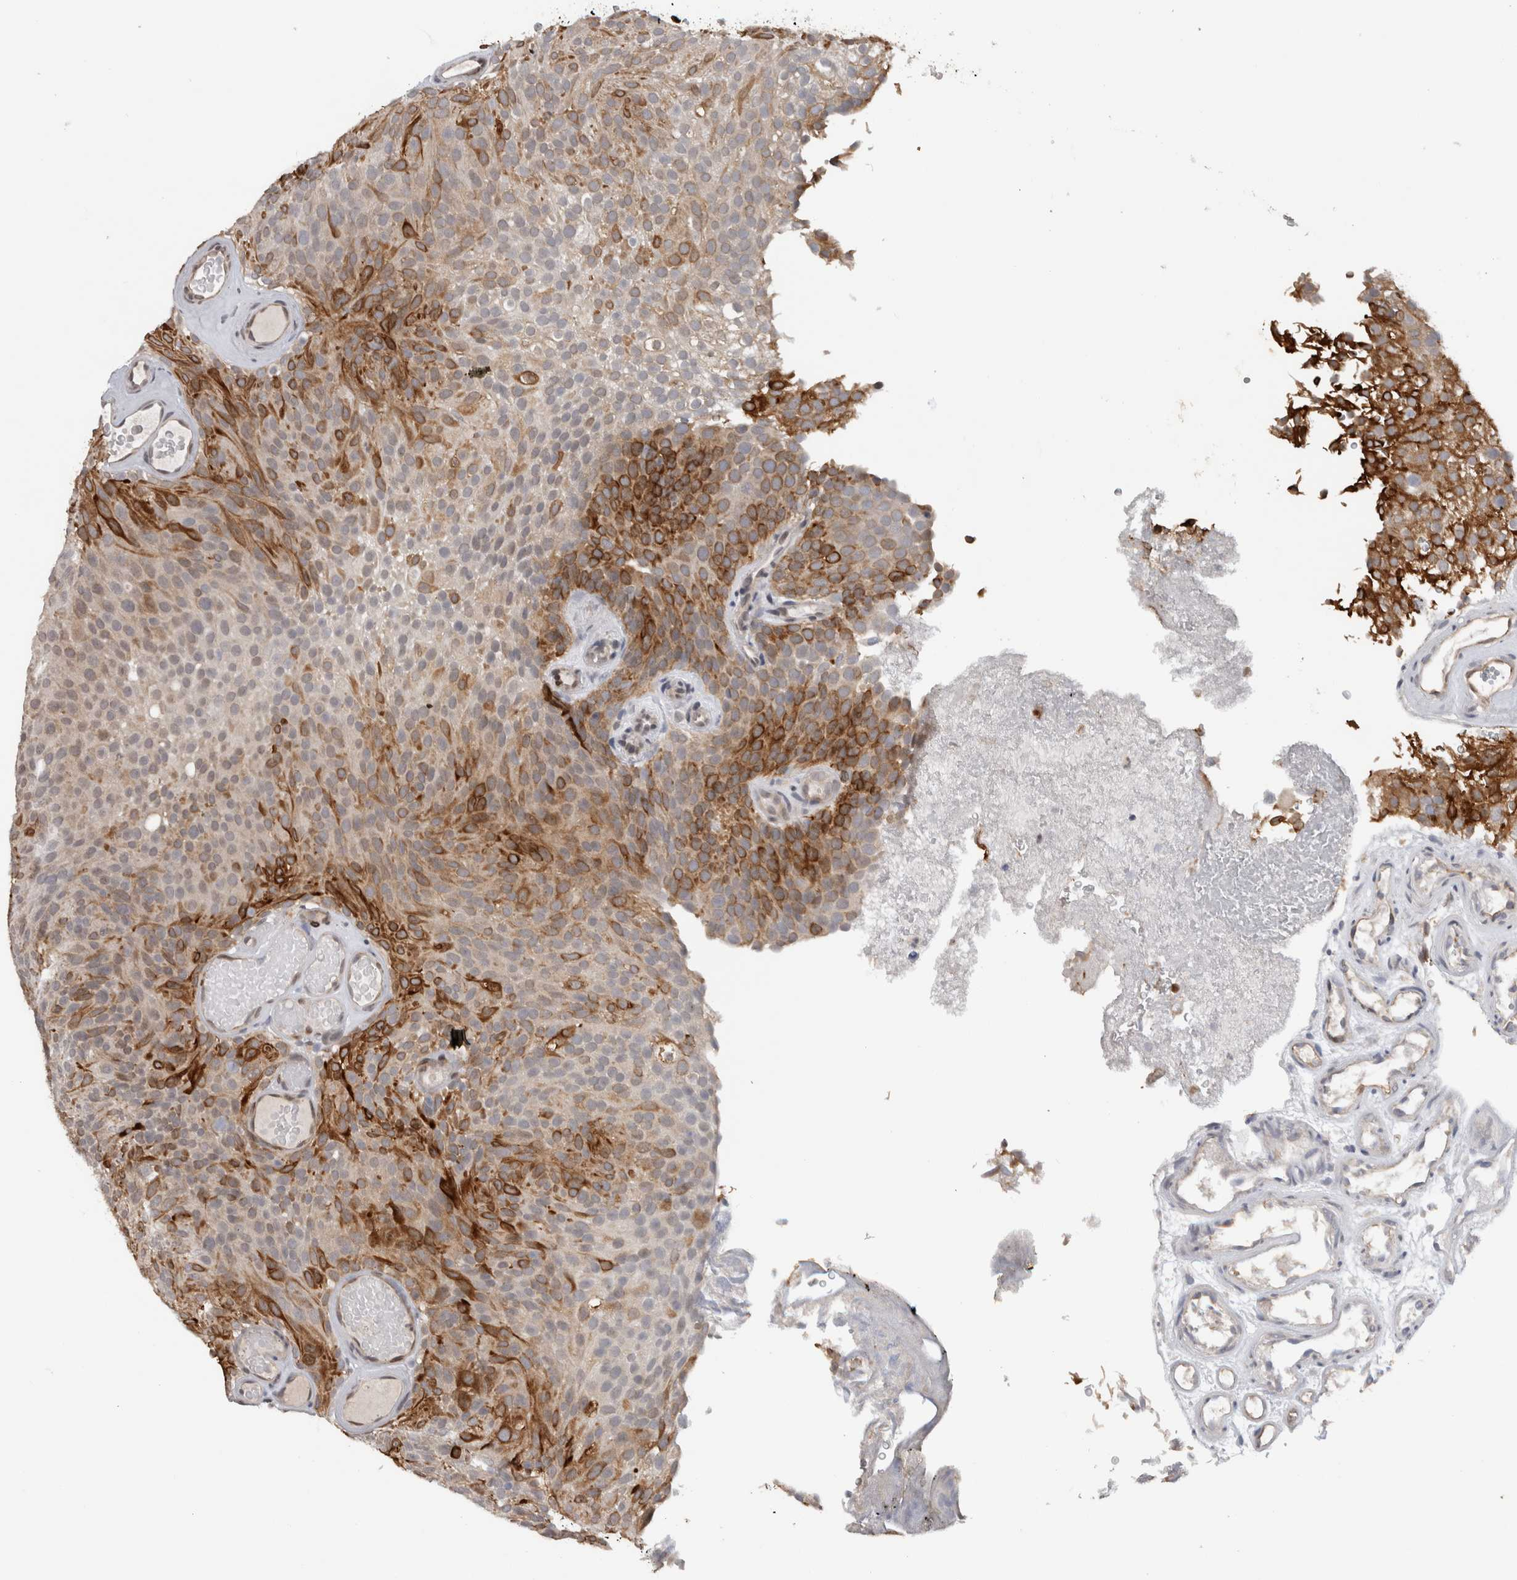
{"staining": {"intensity": "strong", "quantity": "25%-75%", "location": "cytoplasmic/membranous"}, "tissue": "urothelial cancer", "cell_type": "Tumor cells", "image_type": "cancer", "snomed": [{"axis": "morphology", "description": "Urothelial carcinoma, Low grade"}, {"axis": "topography", "description": "Urinary bladder"}], "caption": "Immunohistochemical staining of urothelial cancer displays strong cytoplasmic/membranous protein staining in about 25%-75% of tumor cells.", "gene": "PRXL2A", "patient": {"sex": "male", "age": 78}}